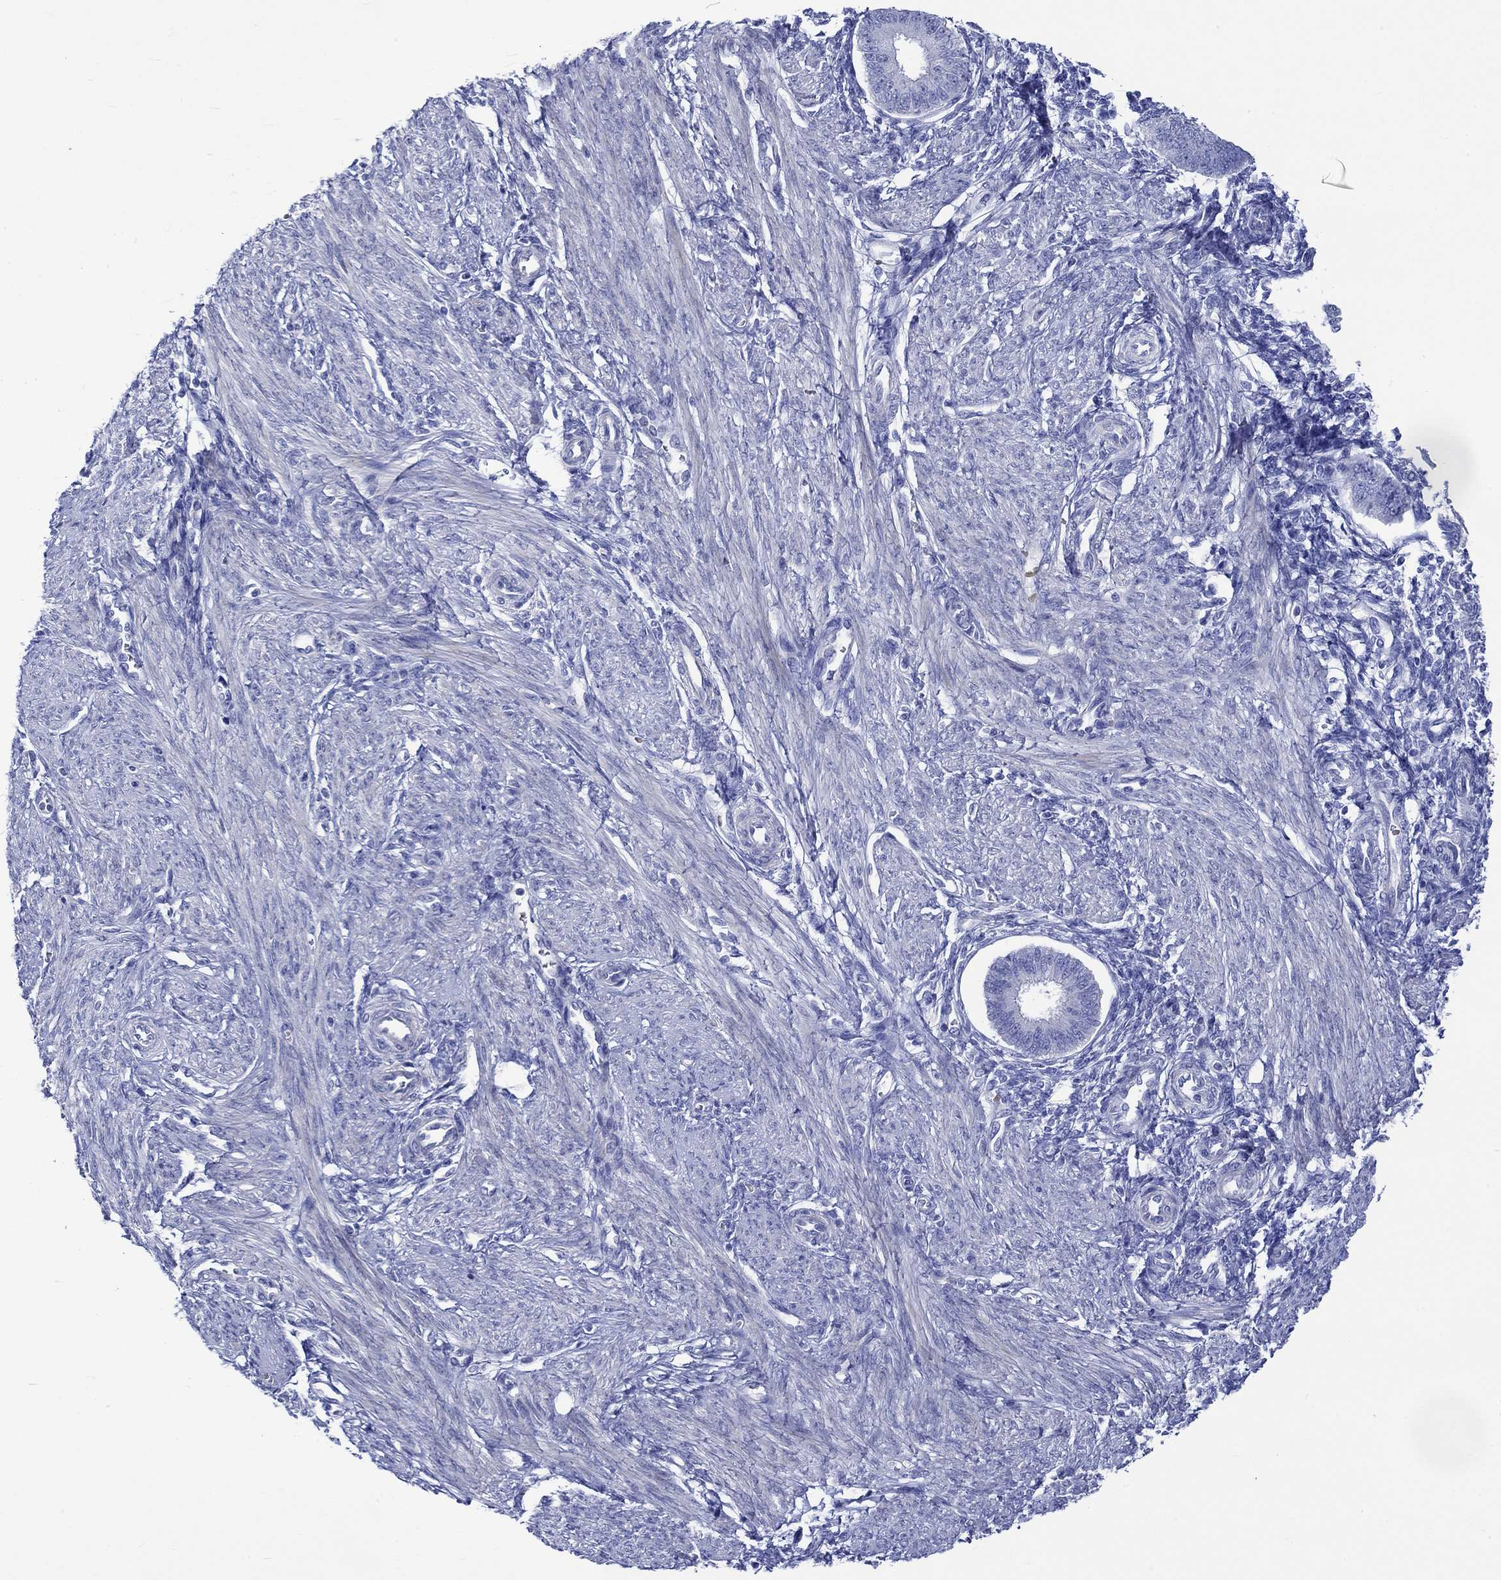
{"staining": {"intensity": "negative", "quantity": "none", "location": "none"}, "tissue": "endometrium", "cell_type": "Cells in endometrial stroma", "image_type": "normal", "snomed": [{"axis": "morphology", "description": "Normal tissue, NOS"}, {"axis": "topography", "description": "Endometrium"}], "caption": "The immunohistochemistry (IHC) micrograph has no significant positivity in cells in endometrial stroma of endometrium. Brightfield microscopy of immunohistochemistry stained with DAB (brown) and hematoxylin (blue), captured at high magnification.", "gene": "NRIP3", "patient": {"sex": "female", "age": 39}}